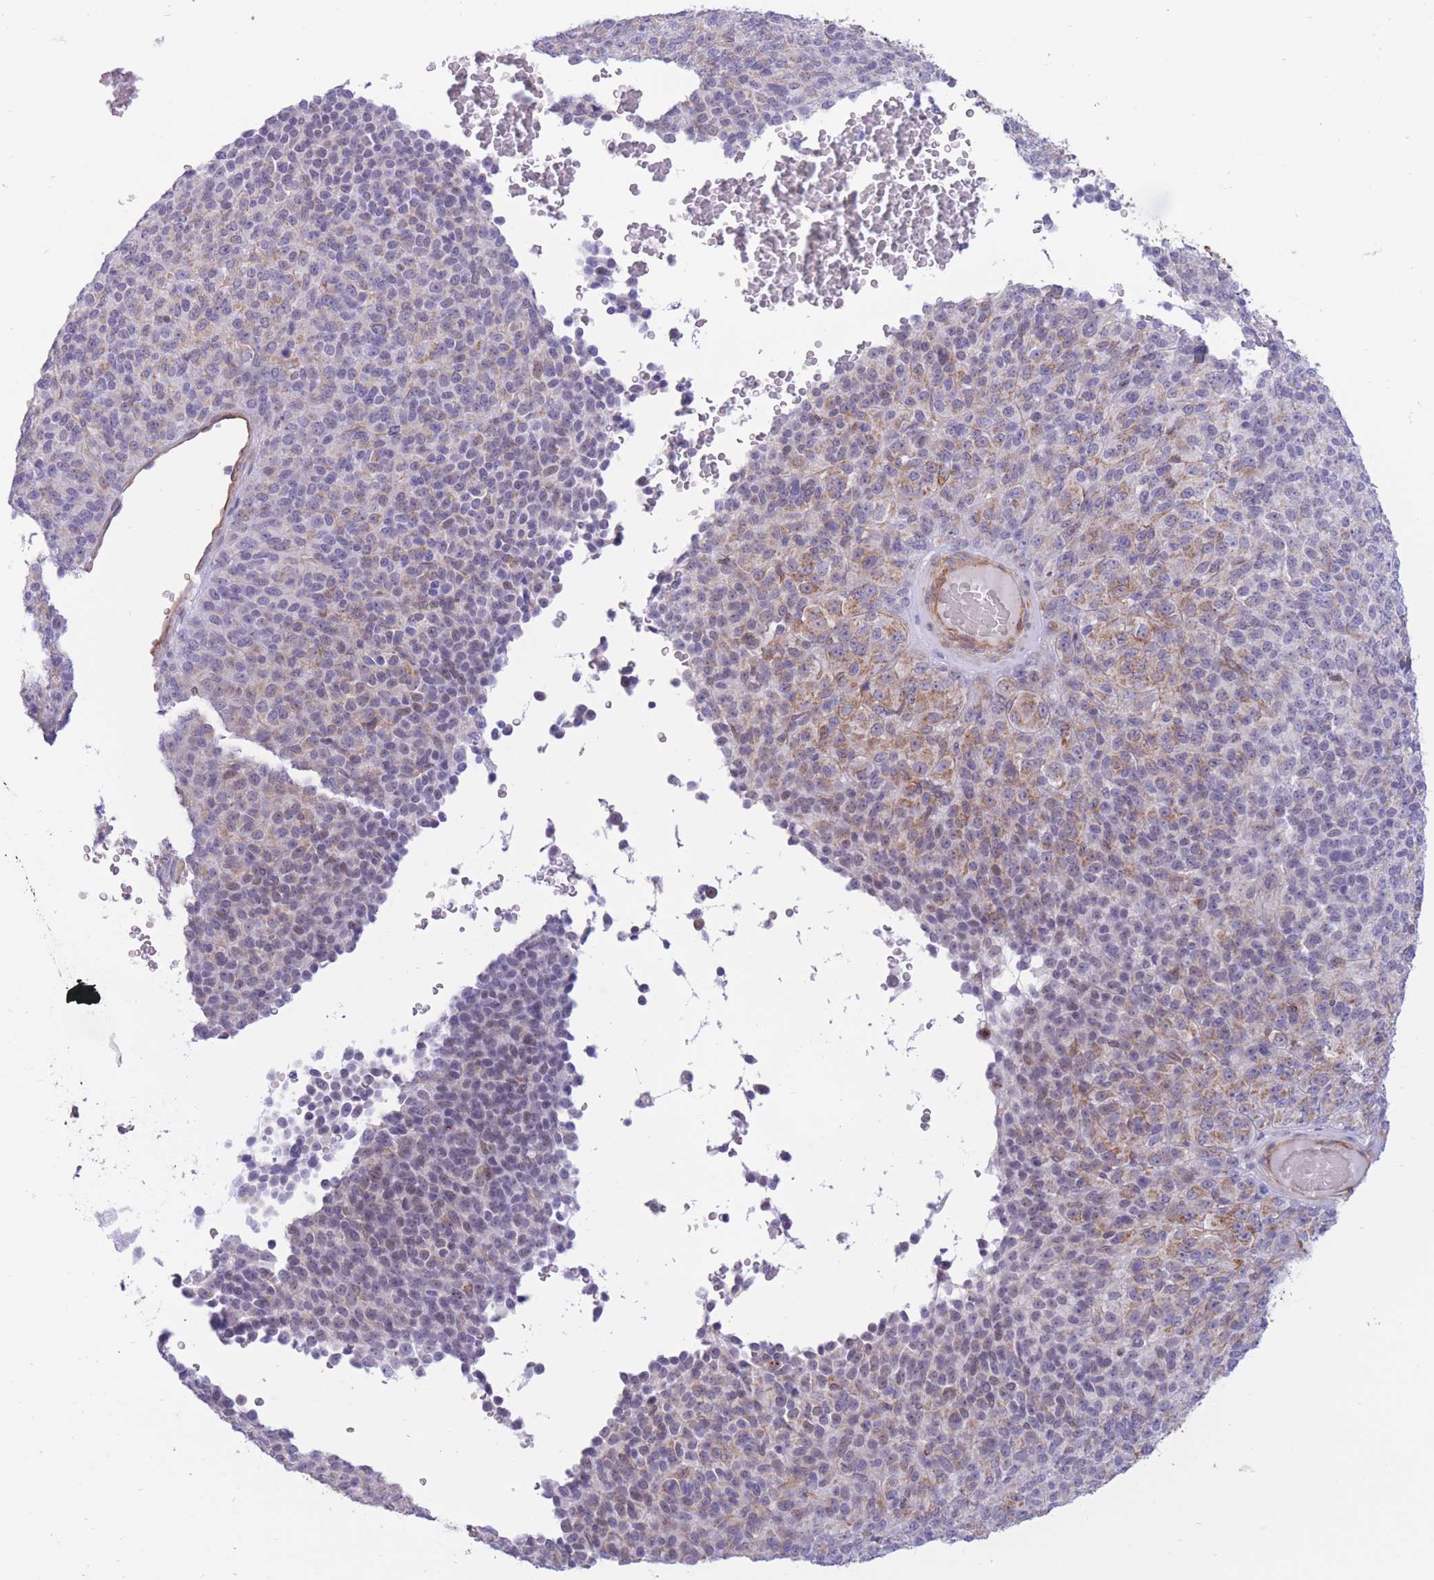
{"staining": {"intensity": "weak", "quantity": "25%-75%", "location": "cytoplasmic/membranous"}, "tissue": "melanoma", "cell_type": "Tumor cells", "image_type": "cancer", "snomed": [{"axis": "morphology", "description": "Malignant melanoma, Metastatic site"}, {"axis": "topography", "description": "Brain"}], "caption": "Protein staining of malignant melanoma (metastatic site) tissue displays weak cytoplasmic/membranous expression in about 25%-75% of tumor cells.", "gene": "MRPS31", "patient": {"sex": "female", "age": 56}}